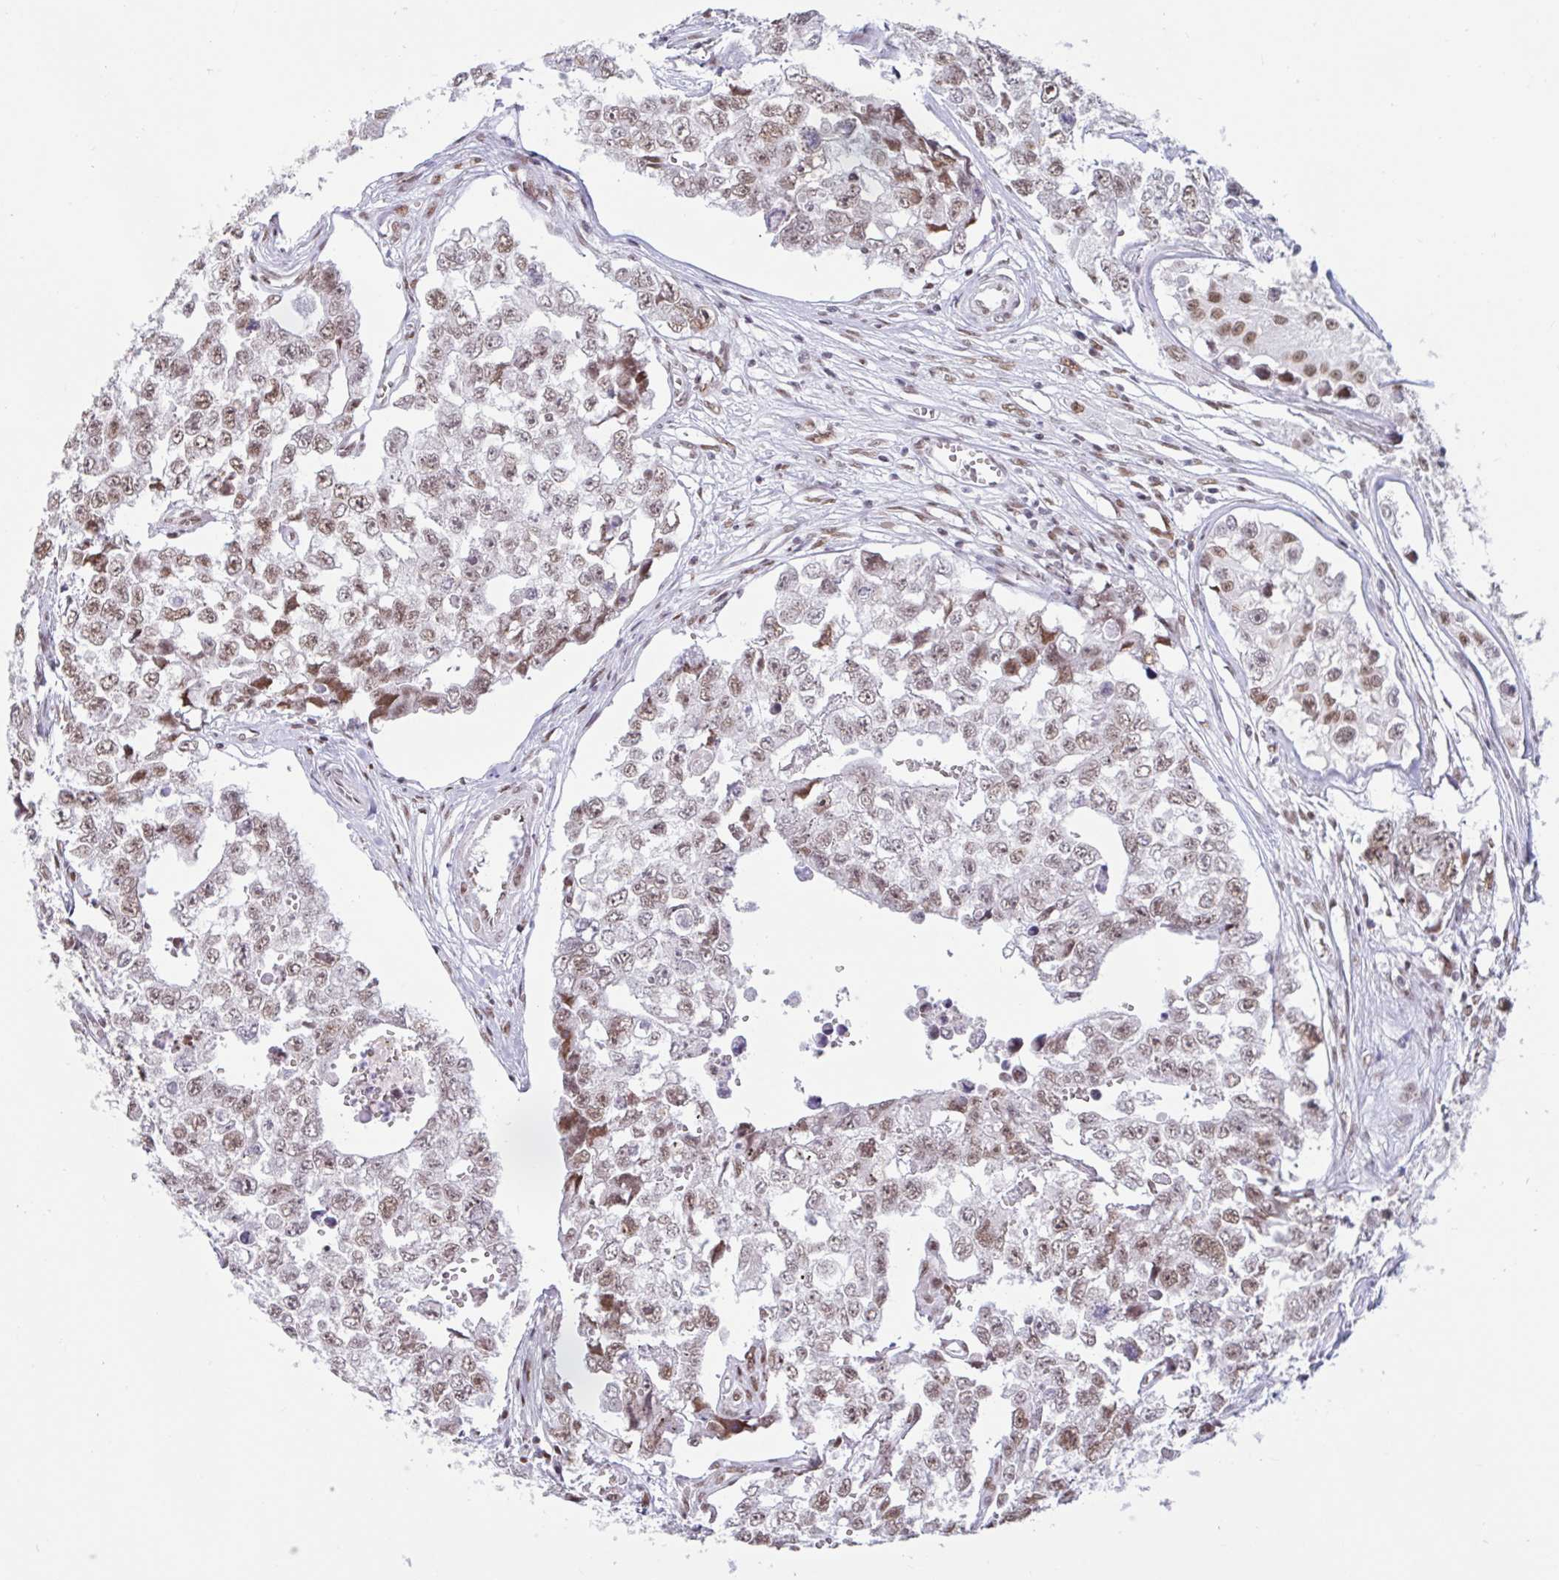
{"staining": {"intensity": "moderate", "quantity": ">75%", "location": "nuclear"}, "tissue": "testis cancer", "cell_type": "Tumor cells", "image_type": "cancer", "snomed": [{"axis": "morphology", "description": "Carcinoma, Embryonal, NOS"}, {"axis": "topography", "description": "Testis"}], "caption": "Protein staining of testis cancer tissue demonstrates moderate nuclear positivity in about >75% of tumor cells. The staining is performed using DAB brown chromogen to label protein expression. The nuclei are counter-stained blue using hematoxylin.", "gene": "CBFA2T2", "patient": {"sex": "male", "age": 18}}